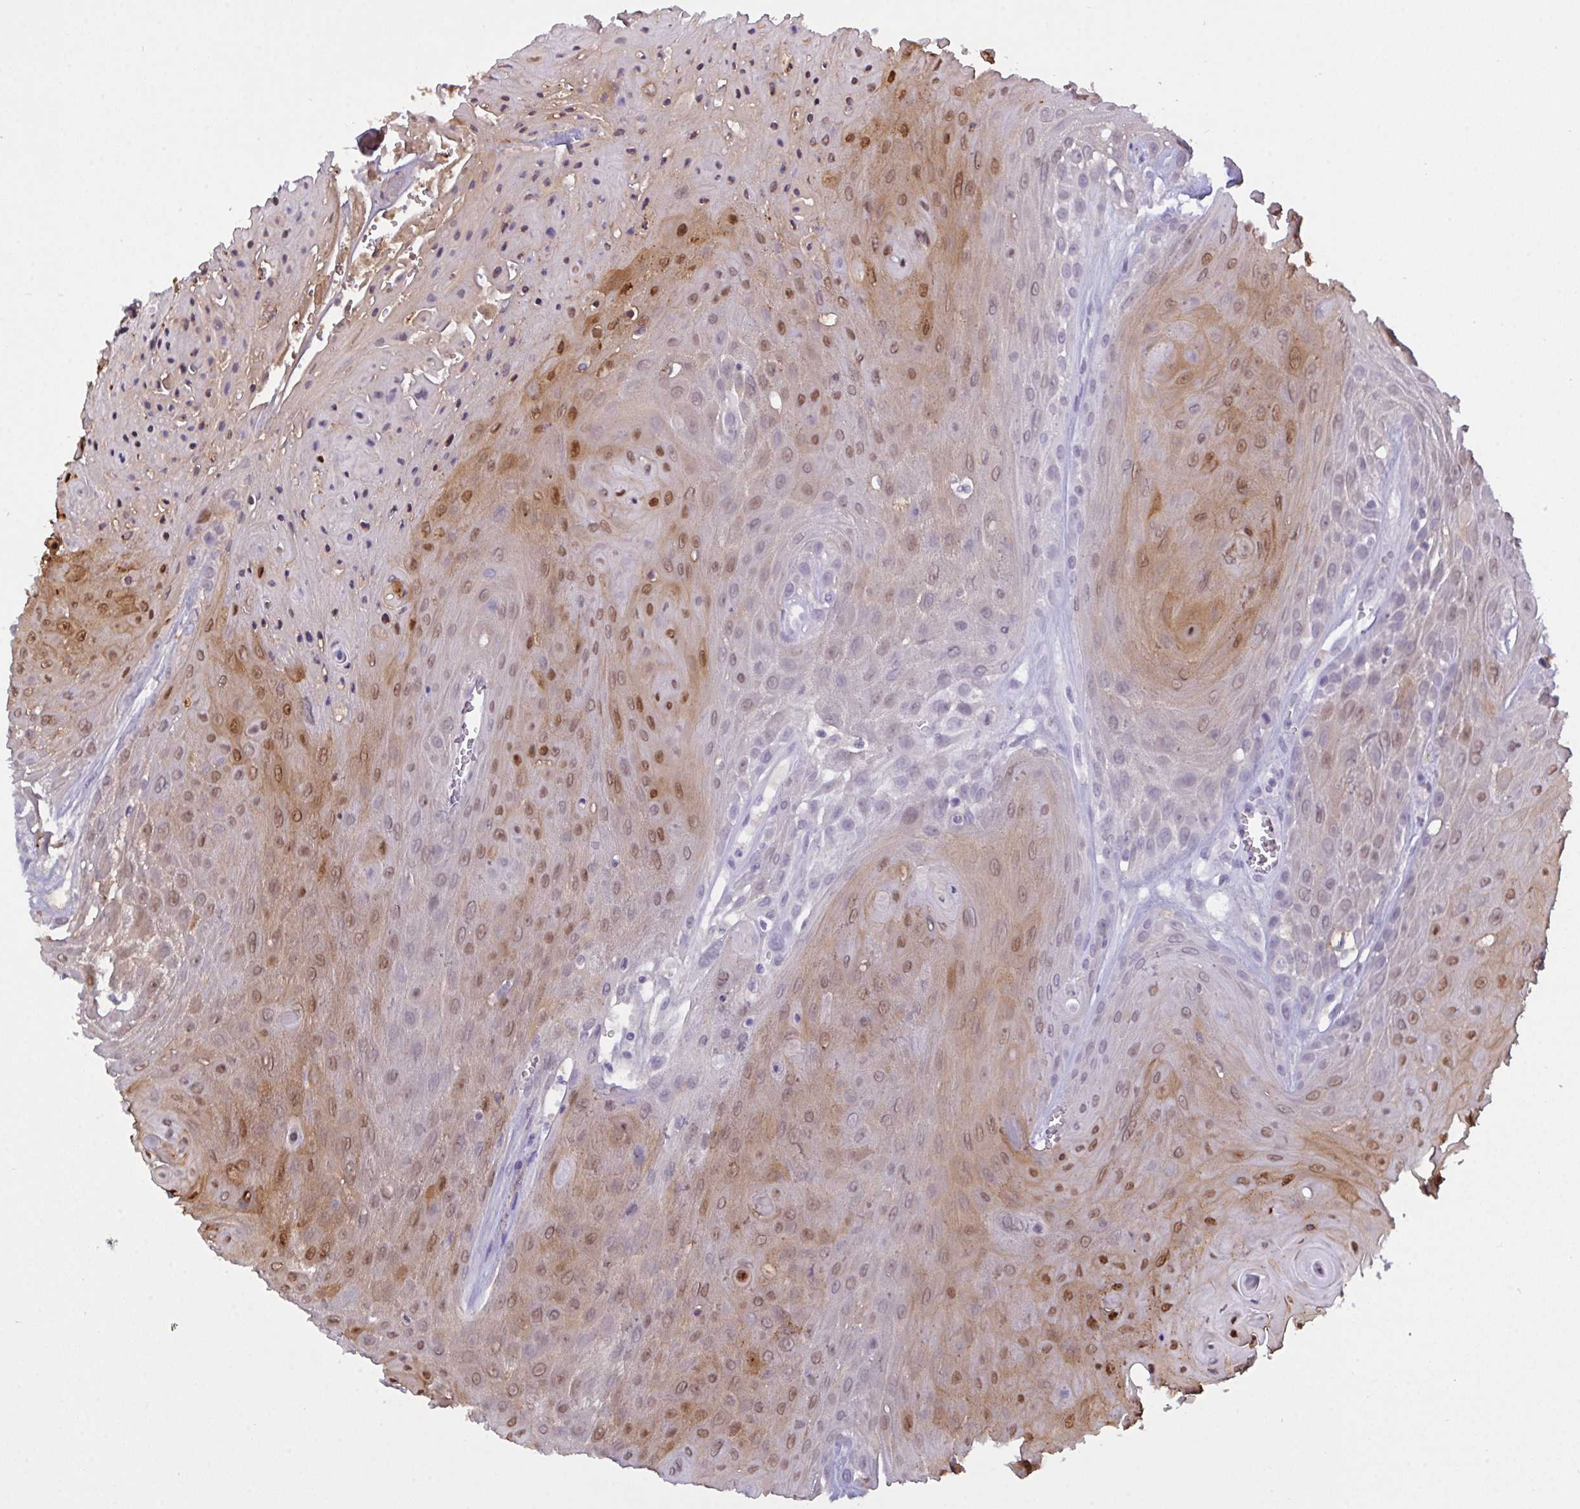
{"staining": {"intensity": "moderate", "quantity": ">75%", "location": "nuclear"}, "tissue": "head and neck cancer", "cell_type": "Tumor cells", "image_type": "cancer", "snomed": [{"axis": "morphology", "description": "Squamous cell carcinoma, NOS"}, {"axis": "topography", "description": "Oral tissue"}, {"axis": "topography", "description": "Head-Neck"}], "caption": "A micrograph of human head and neck squamous cell carcinoma stained for a protein demonstrates moderate nuclear brown staining in tumor cells.", "gene": "SERPINB13", "patient": {"sex": "male", "age": 81}}